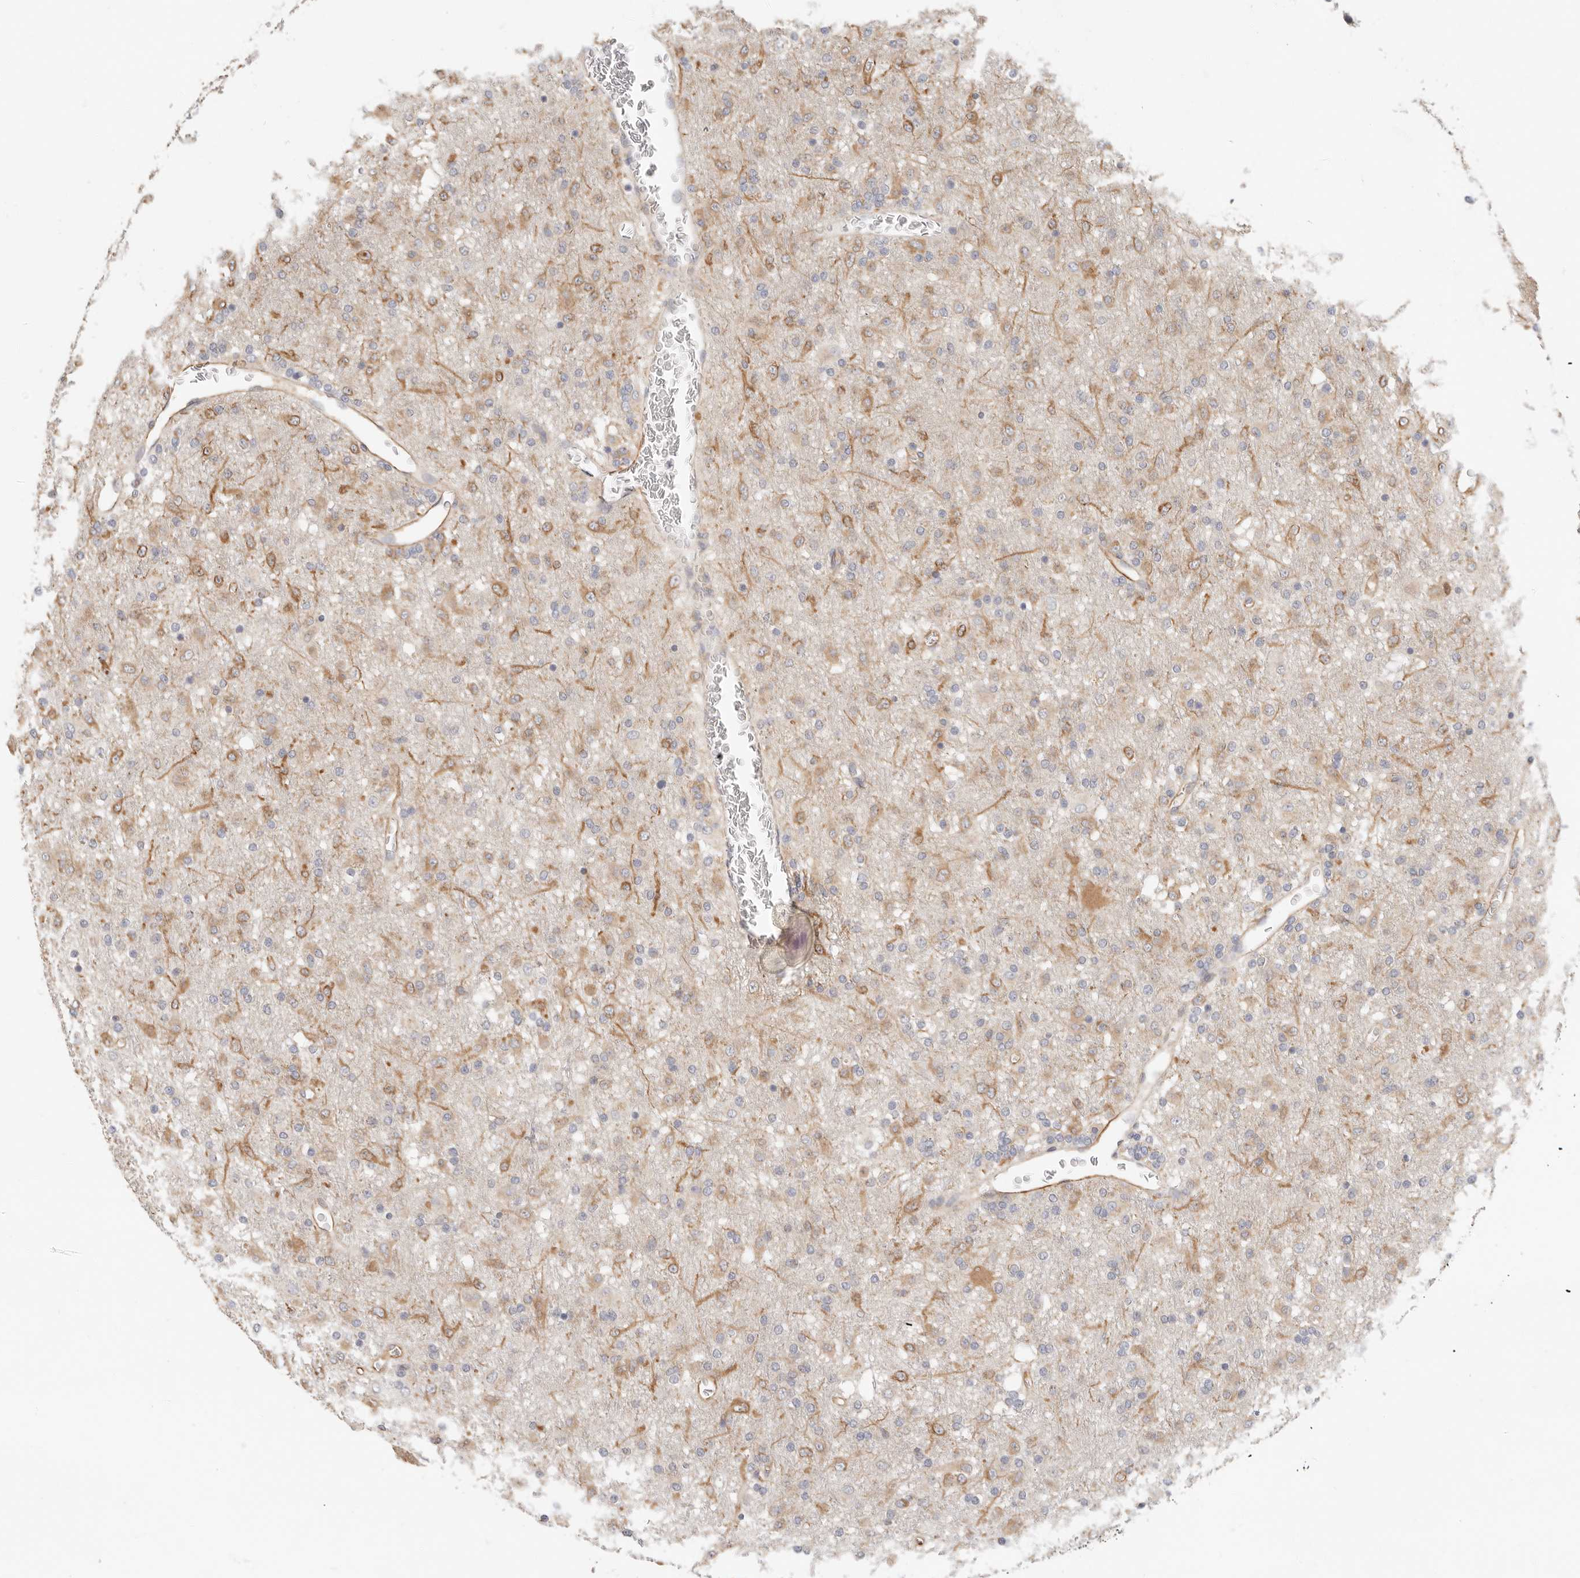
{"staining": {"intensity": "moderate", "quantity": "25%-75%", "location": "cytoplasmic/membranous"}, "tissue": "glioma", "cell_type": "Tumor cells", "image_type": "cancer", "snomed": [{"axis": "morphology", "description": "Glioma, malignant, Low grade"}, {"axis": "topography", "description": "Brain"}], "caption": "Immunohistochemistry (IHC) image of neoplastic tissue: human glioma stained using immunohistochemistry displays medium levels of moderate protein expression localized specifically in the cytoplasmic/membranous of tumor cells, appearing as a cytoplasmic/membranous brown color.", "gene": "SPRING1", "patient": {"sex": "male", "age": 65}}